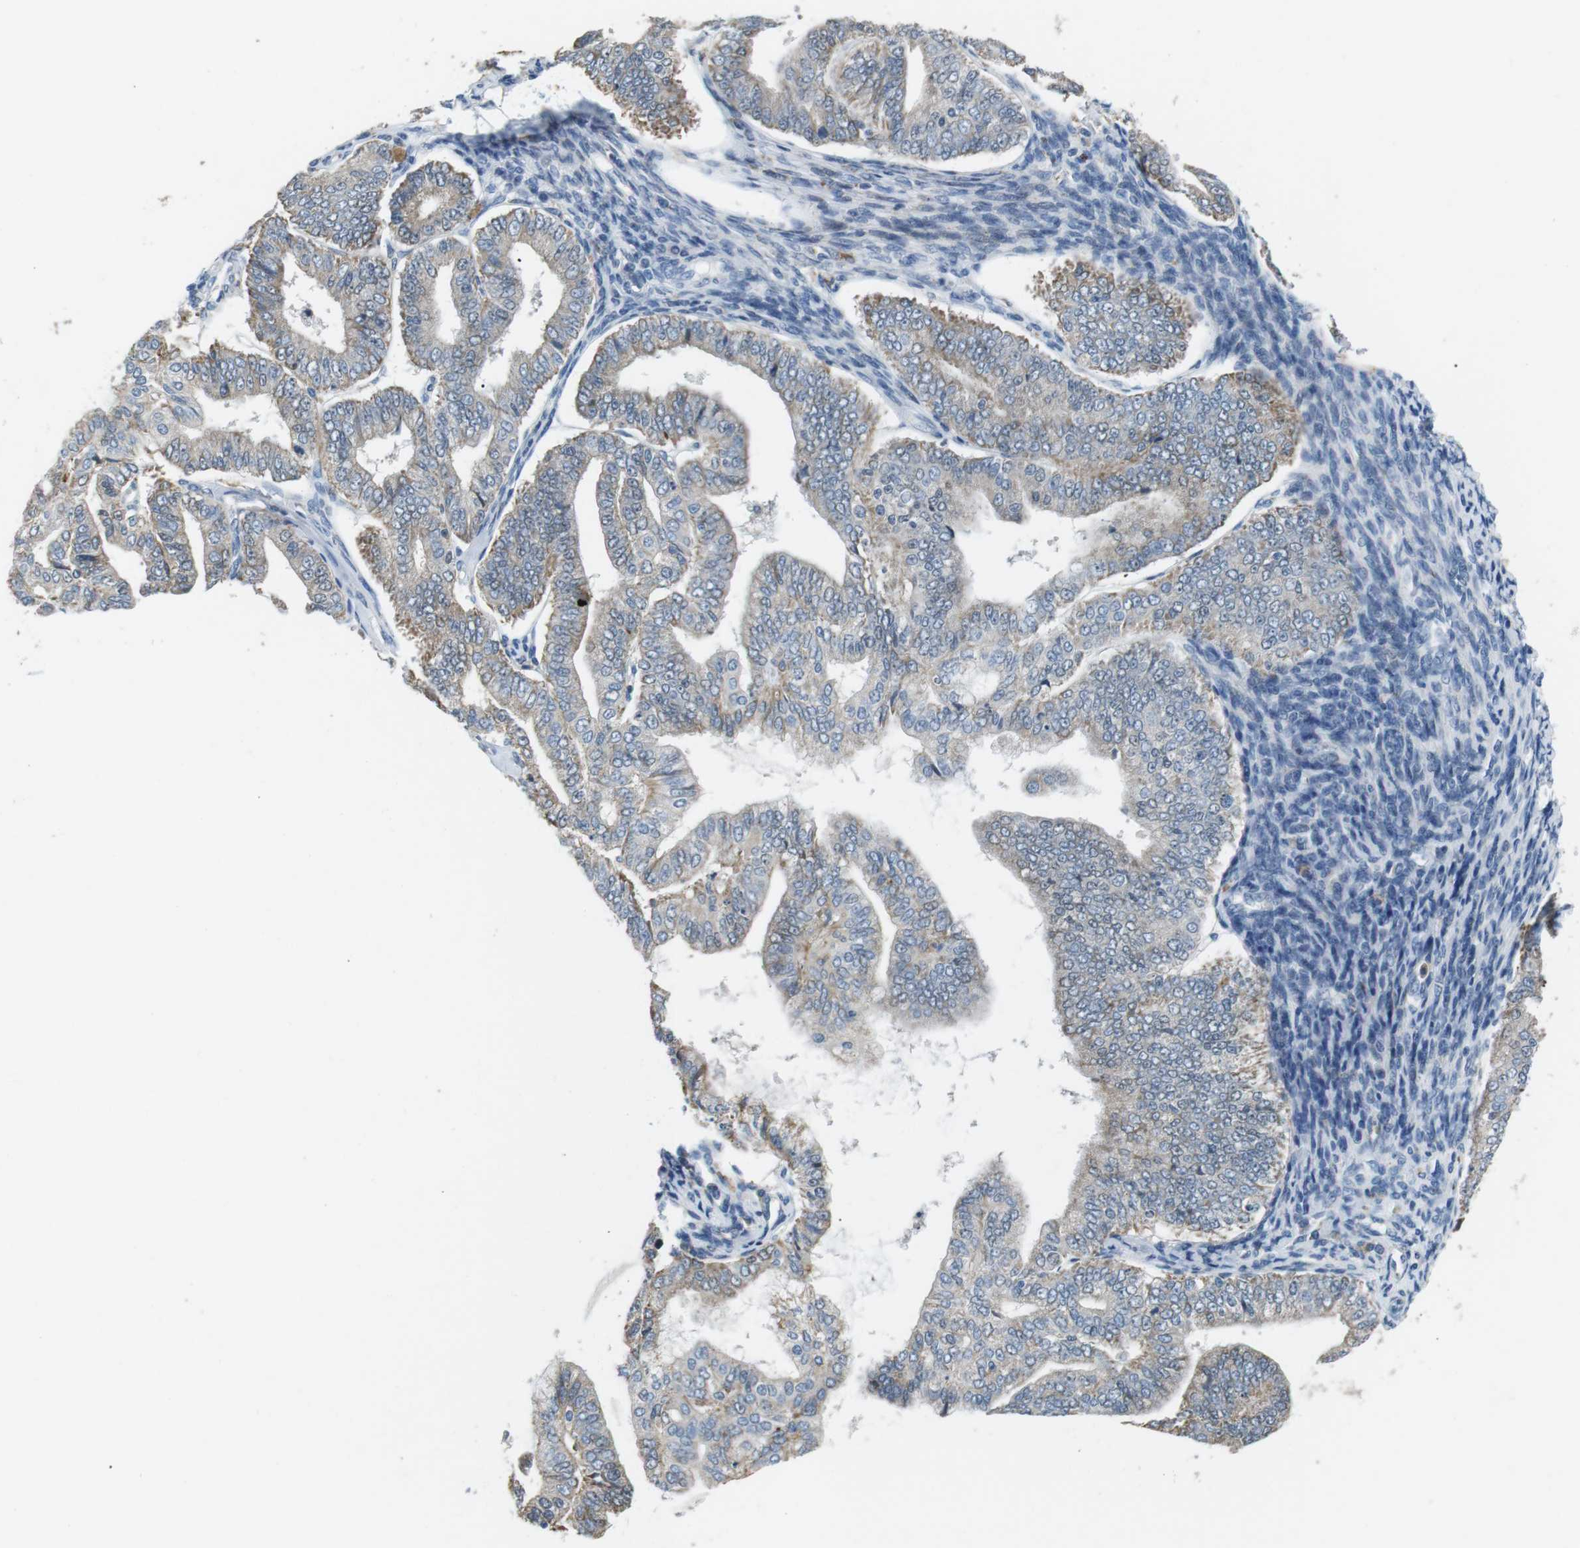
{"staining": {"intensity": "weak", "quantity": ">75%", "location": "cytoplasmic/membranous"}, "tissue": "endometrial cancer", "cell_type": "Tumor cells", "image_type": "cancer", "snomed": [{"axis": "morphology", "description": "Adenocarcinoma, NOS"}, {"axis": "topography", "description": "Endometrium"}], "caption": "Immunohistochemistry (DAB) staining of endometrial cancer demonstrates weak cytoplasmic/membranous protein staining in approximately >75% of tumor cells. (brown staining indicates protein expression, while blue staining denotes nuclei).", "gene": "CD300E", "patient": {"sex": "female", "age": 63}}